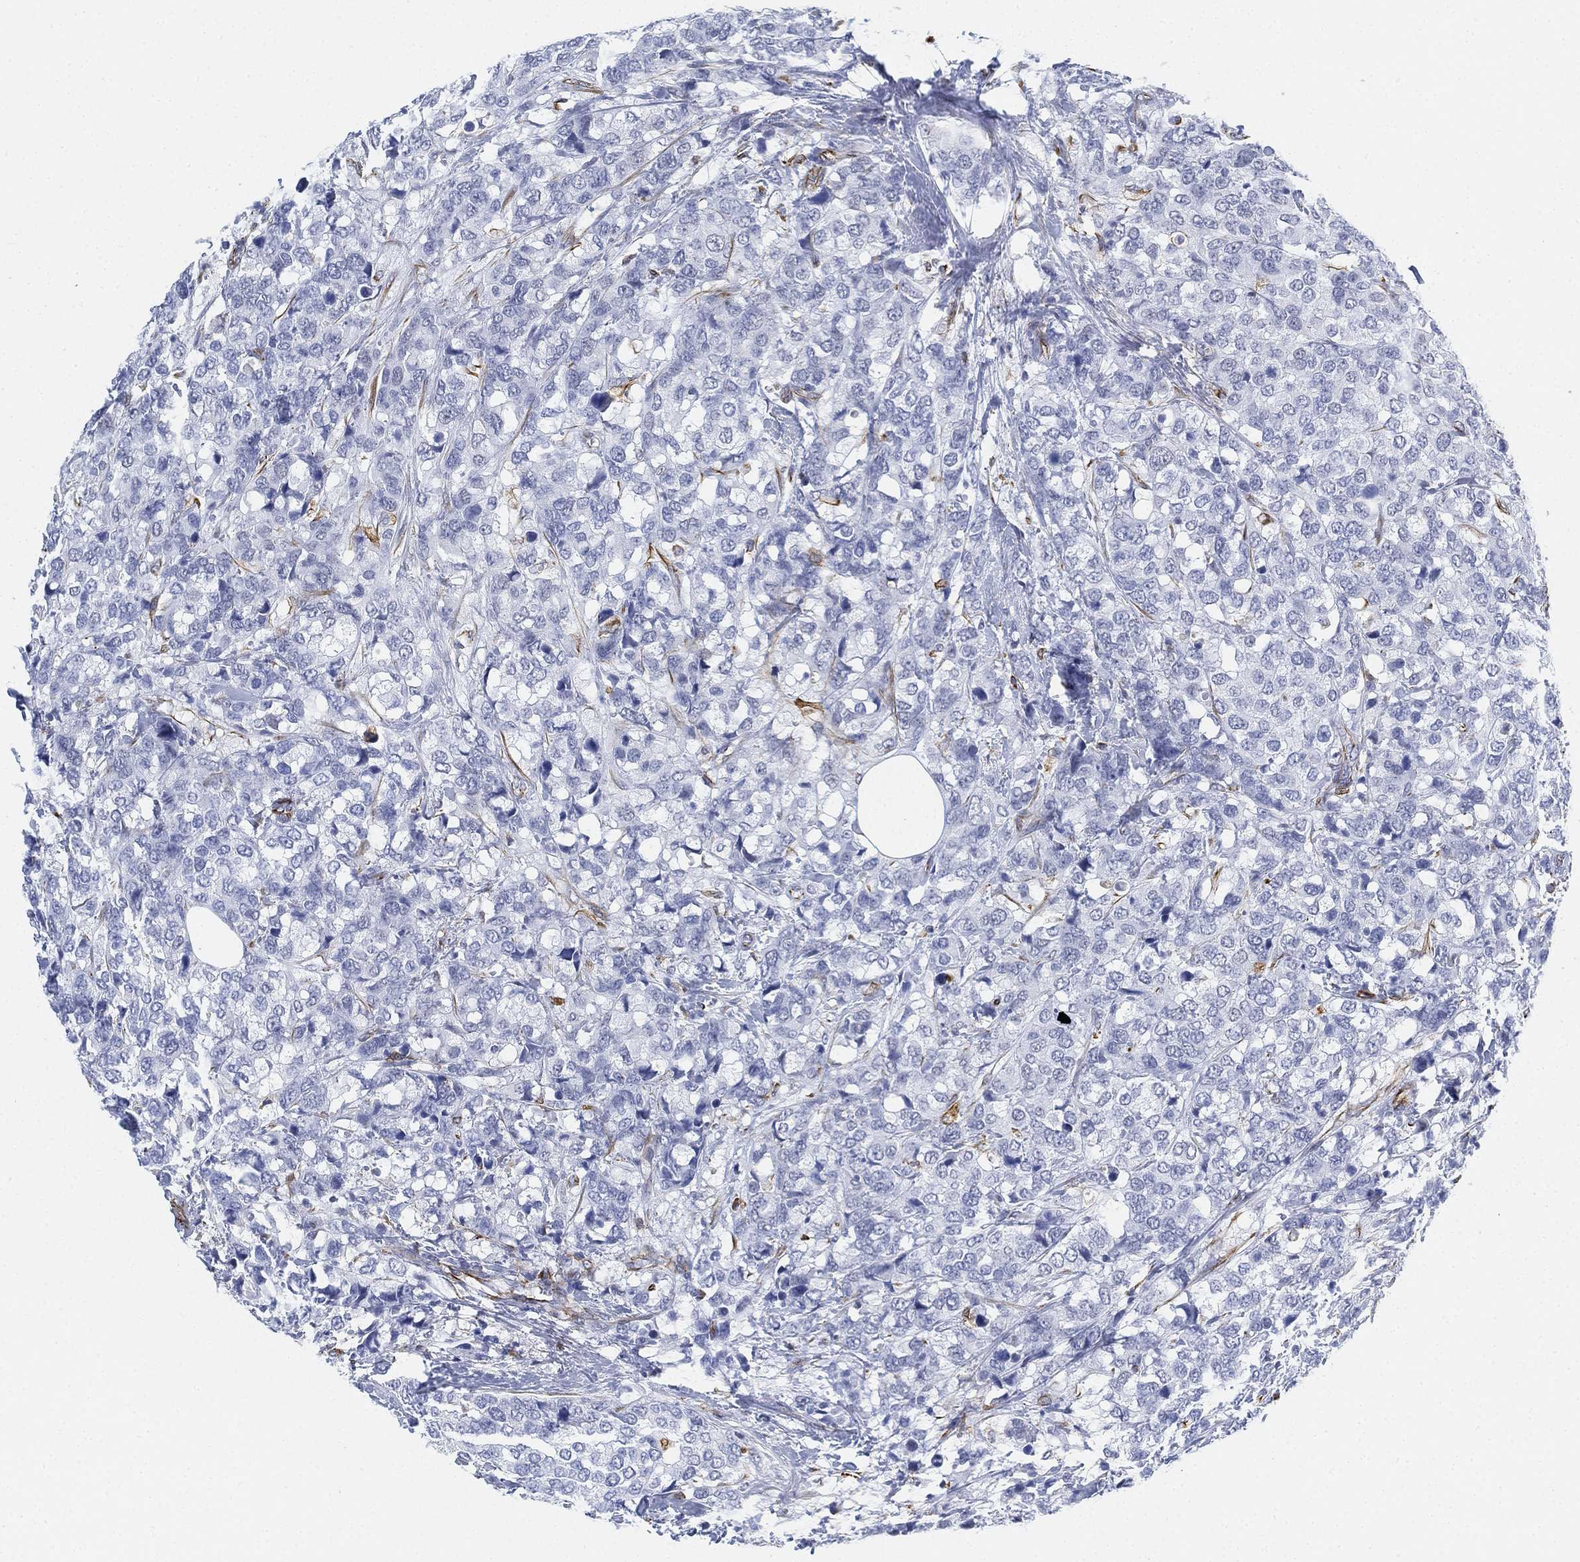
{"staining": {"intensity": "negative", "quantity": "none", "location": "none"}, "tissue": "breast cancer", "cell_type": "Tumor cells", "image_type": "cancer", "snomed": [{"axis": "morphology", "description": "Lobular carcinoma"}, {"axis": "topography", "description": "Breast"}], "caption": "DAB (3,3'-diaminobenzidine) immunohistochemical staining of human breast lobular carcinoma demonstrates no significant positivity in tumor cells.", "gene": "PSKH2", "patient": {"sex": "female", "age": 59}}